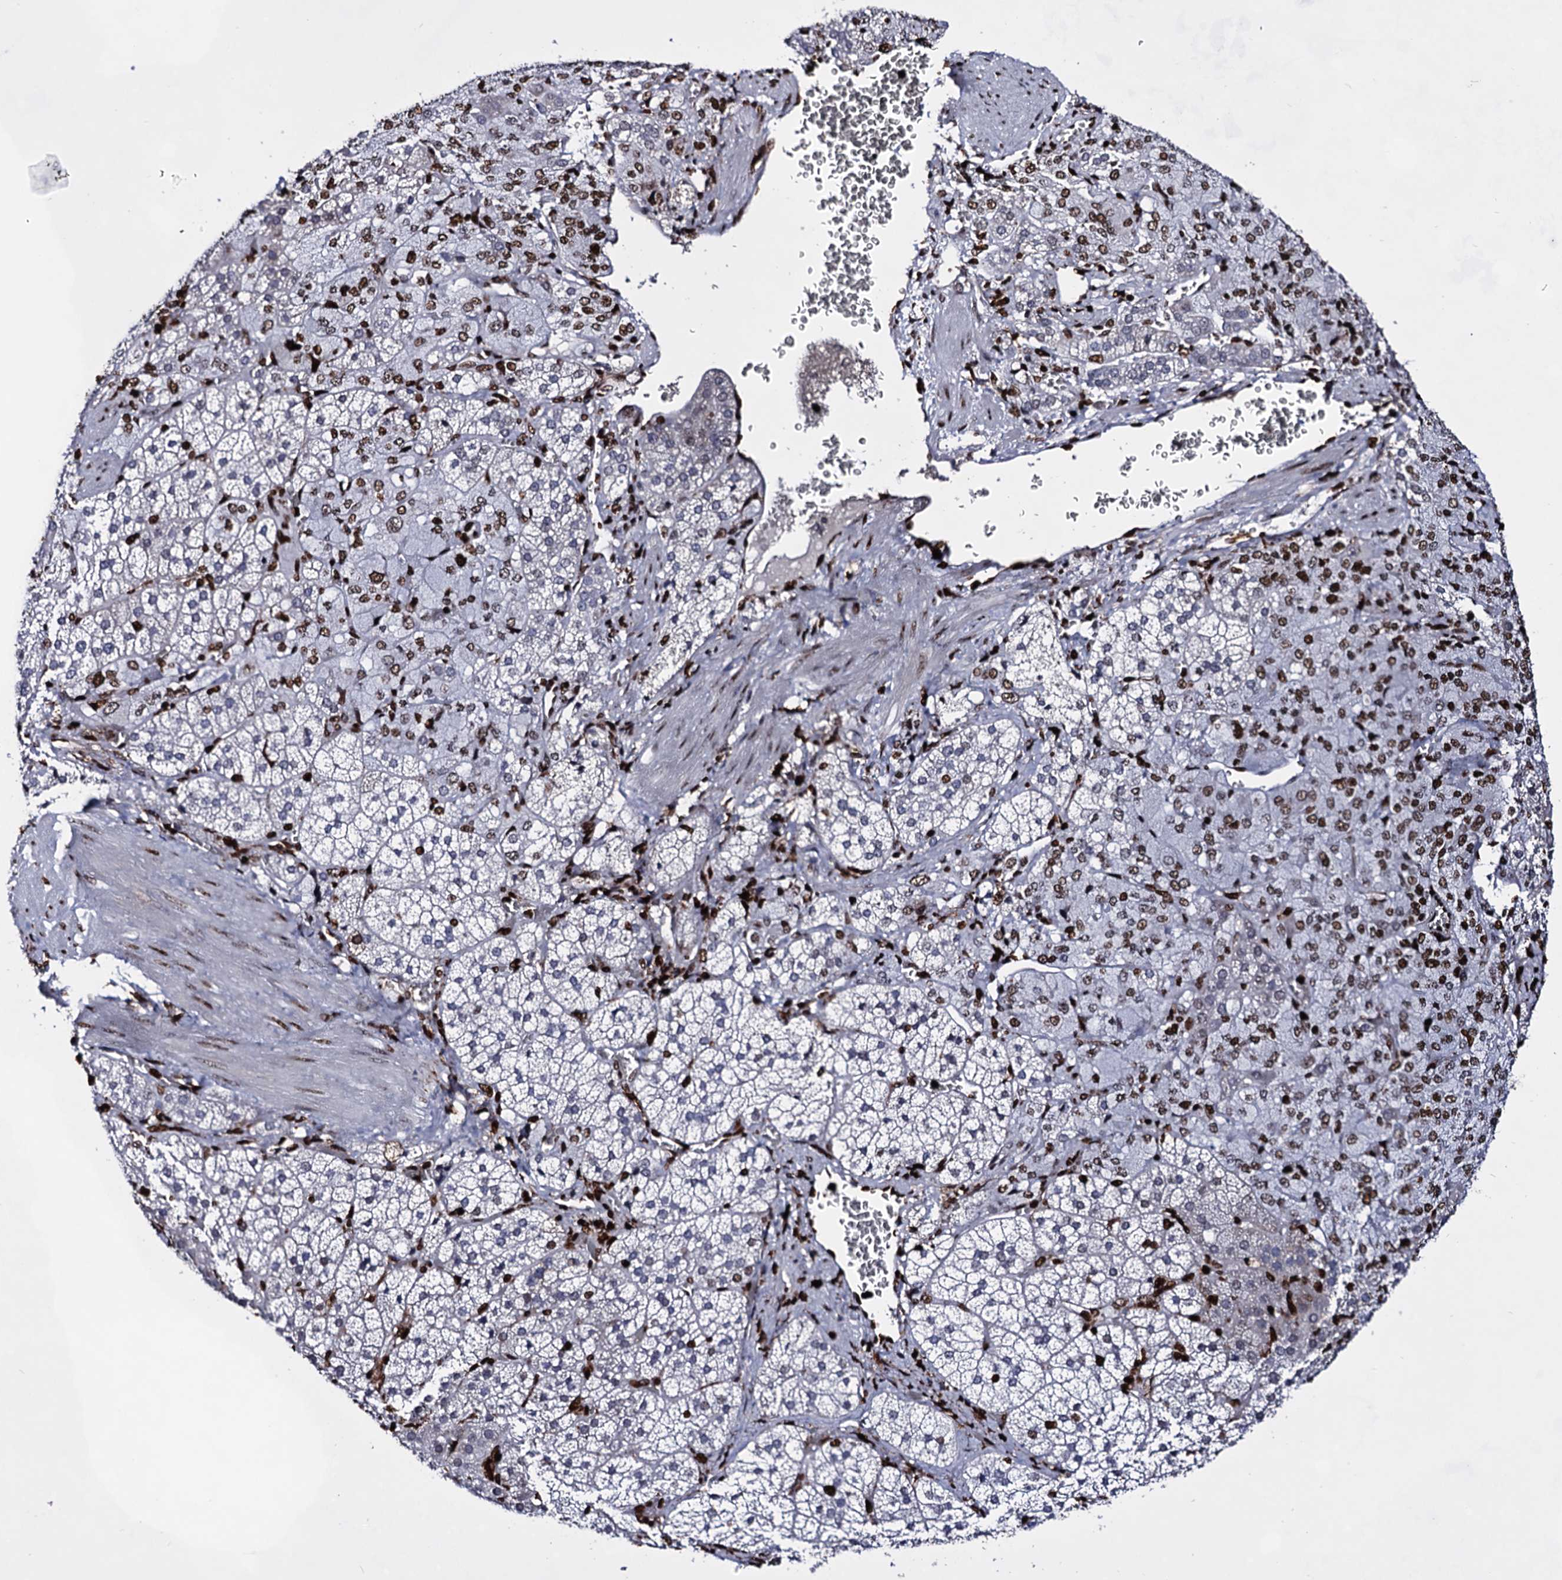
{"staining": {"intensity": "moderate", "quantity": "25%-75%", "location": "nuclear"}, "tissue": "adrenal gland", "cell_type": "Glandular cells", "image_type": "normal", "snomed": [{"axis": "morphology", "description": "Normal tissue, NOS"}, {"axis": "topography", "description": "Adrenal gland"}], "caption": "IHC histopathology image of unremarkable human adrenal gland stained for a protein (brown), which displays medium levels of moderate nuclear staining in about 25%-75% of glandular cells.", "gene": "HMGB2", "patient": {"sex": "female", "age": 44}}